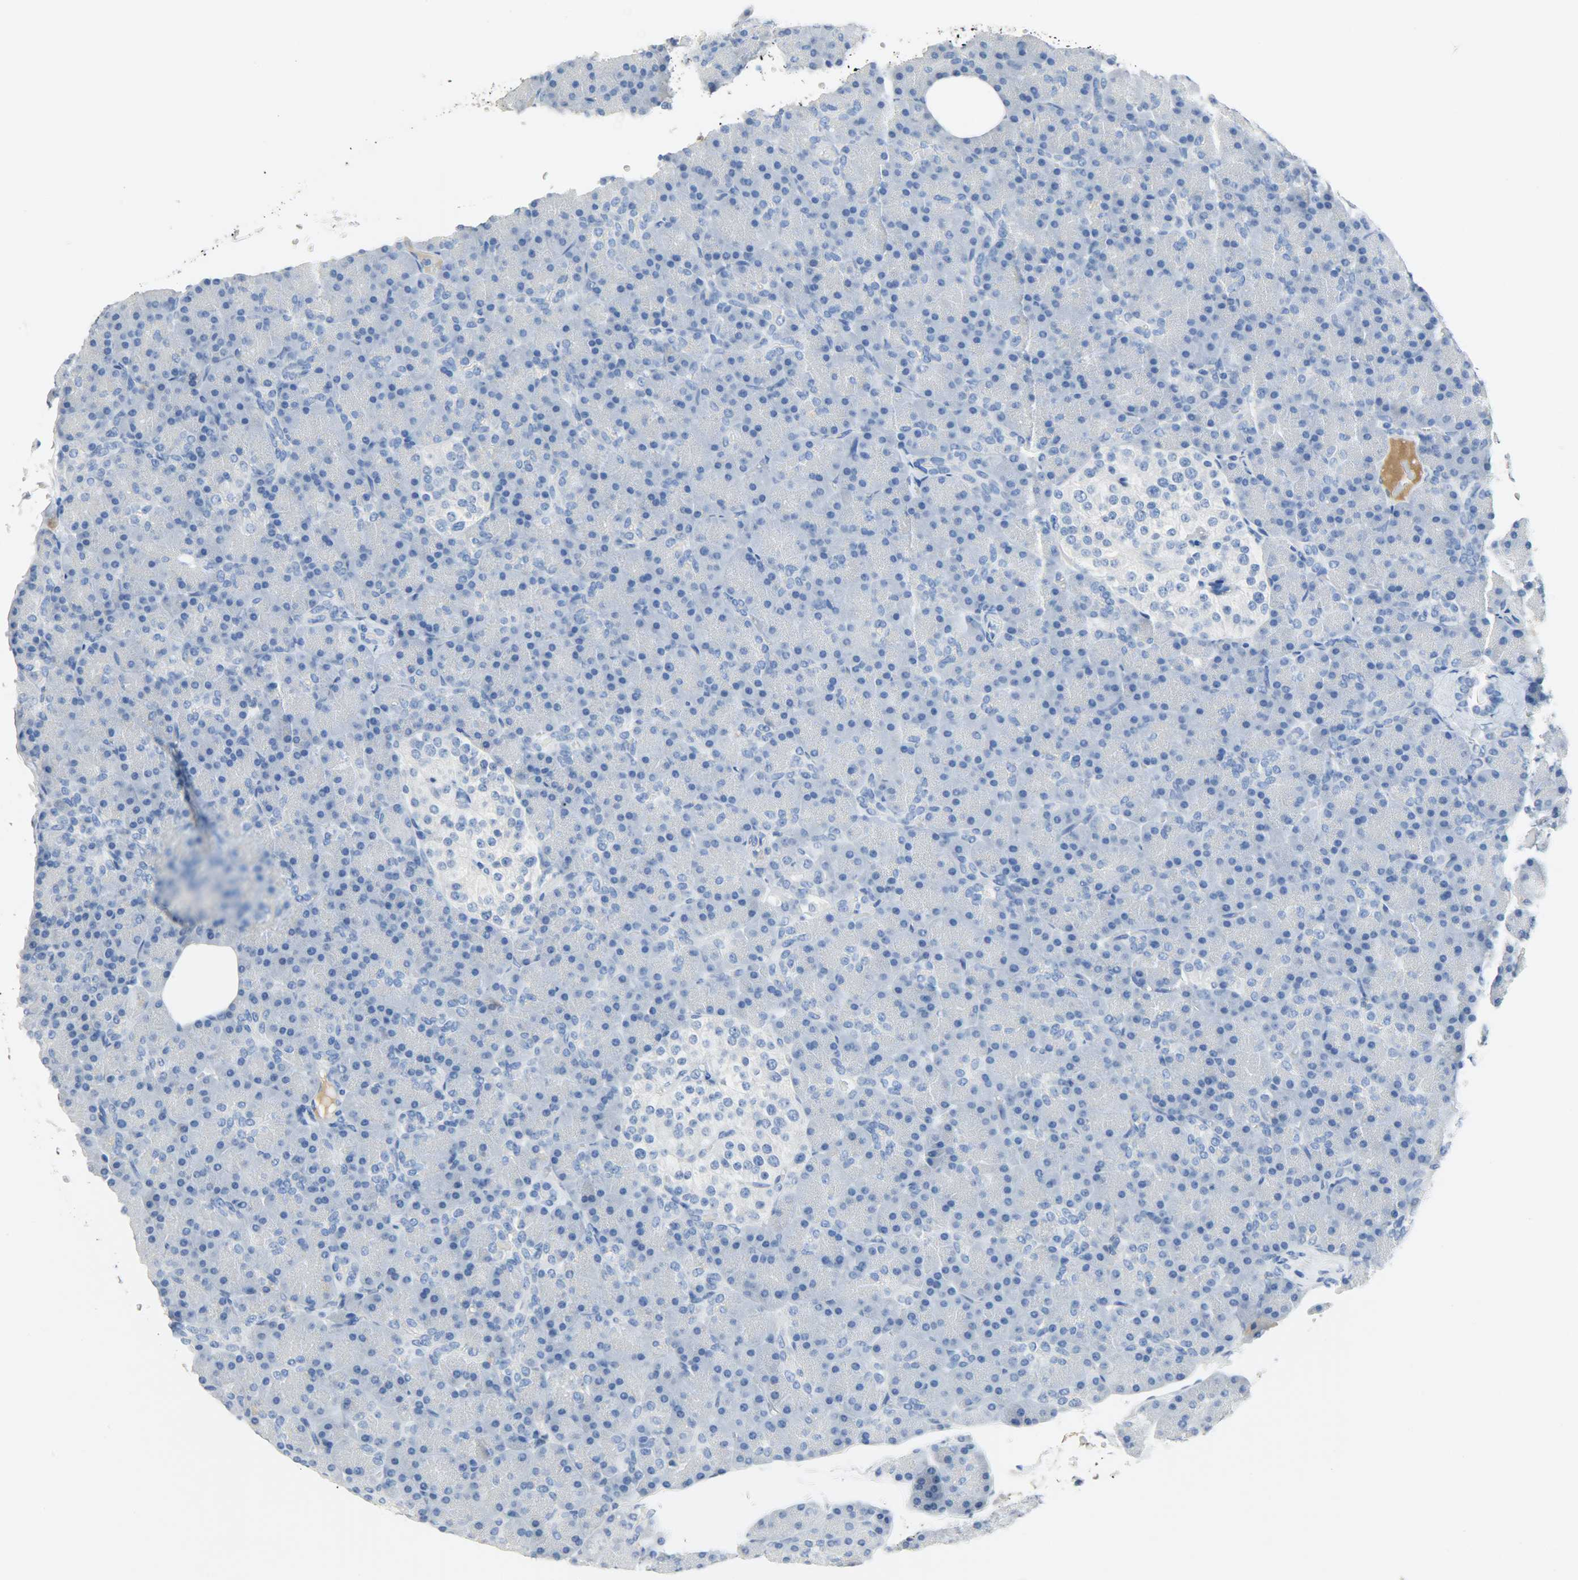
{"staining": {"intensity": "negative", "quantity": "none", "location": "none"}, "tissue": "pancreas", "cell_type": "Exocrine glandular cells", "image_type": "normal", "snomed": [{"axis": "morphology", "description": "Normal tissue, NOS"}, {"axis": "topography", "description": "Pancreas"}], "caption": "An immunohistochemistry (IHC) image of unremarkable pancreas is shown. There is no staining in exocrine glandular cells of pancreas.", "gene": "CRP", "patient": {"sex": "female", "age": 43}}